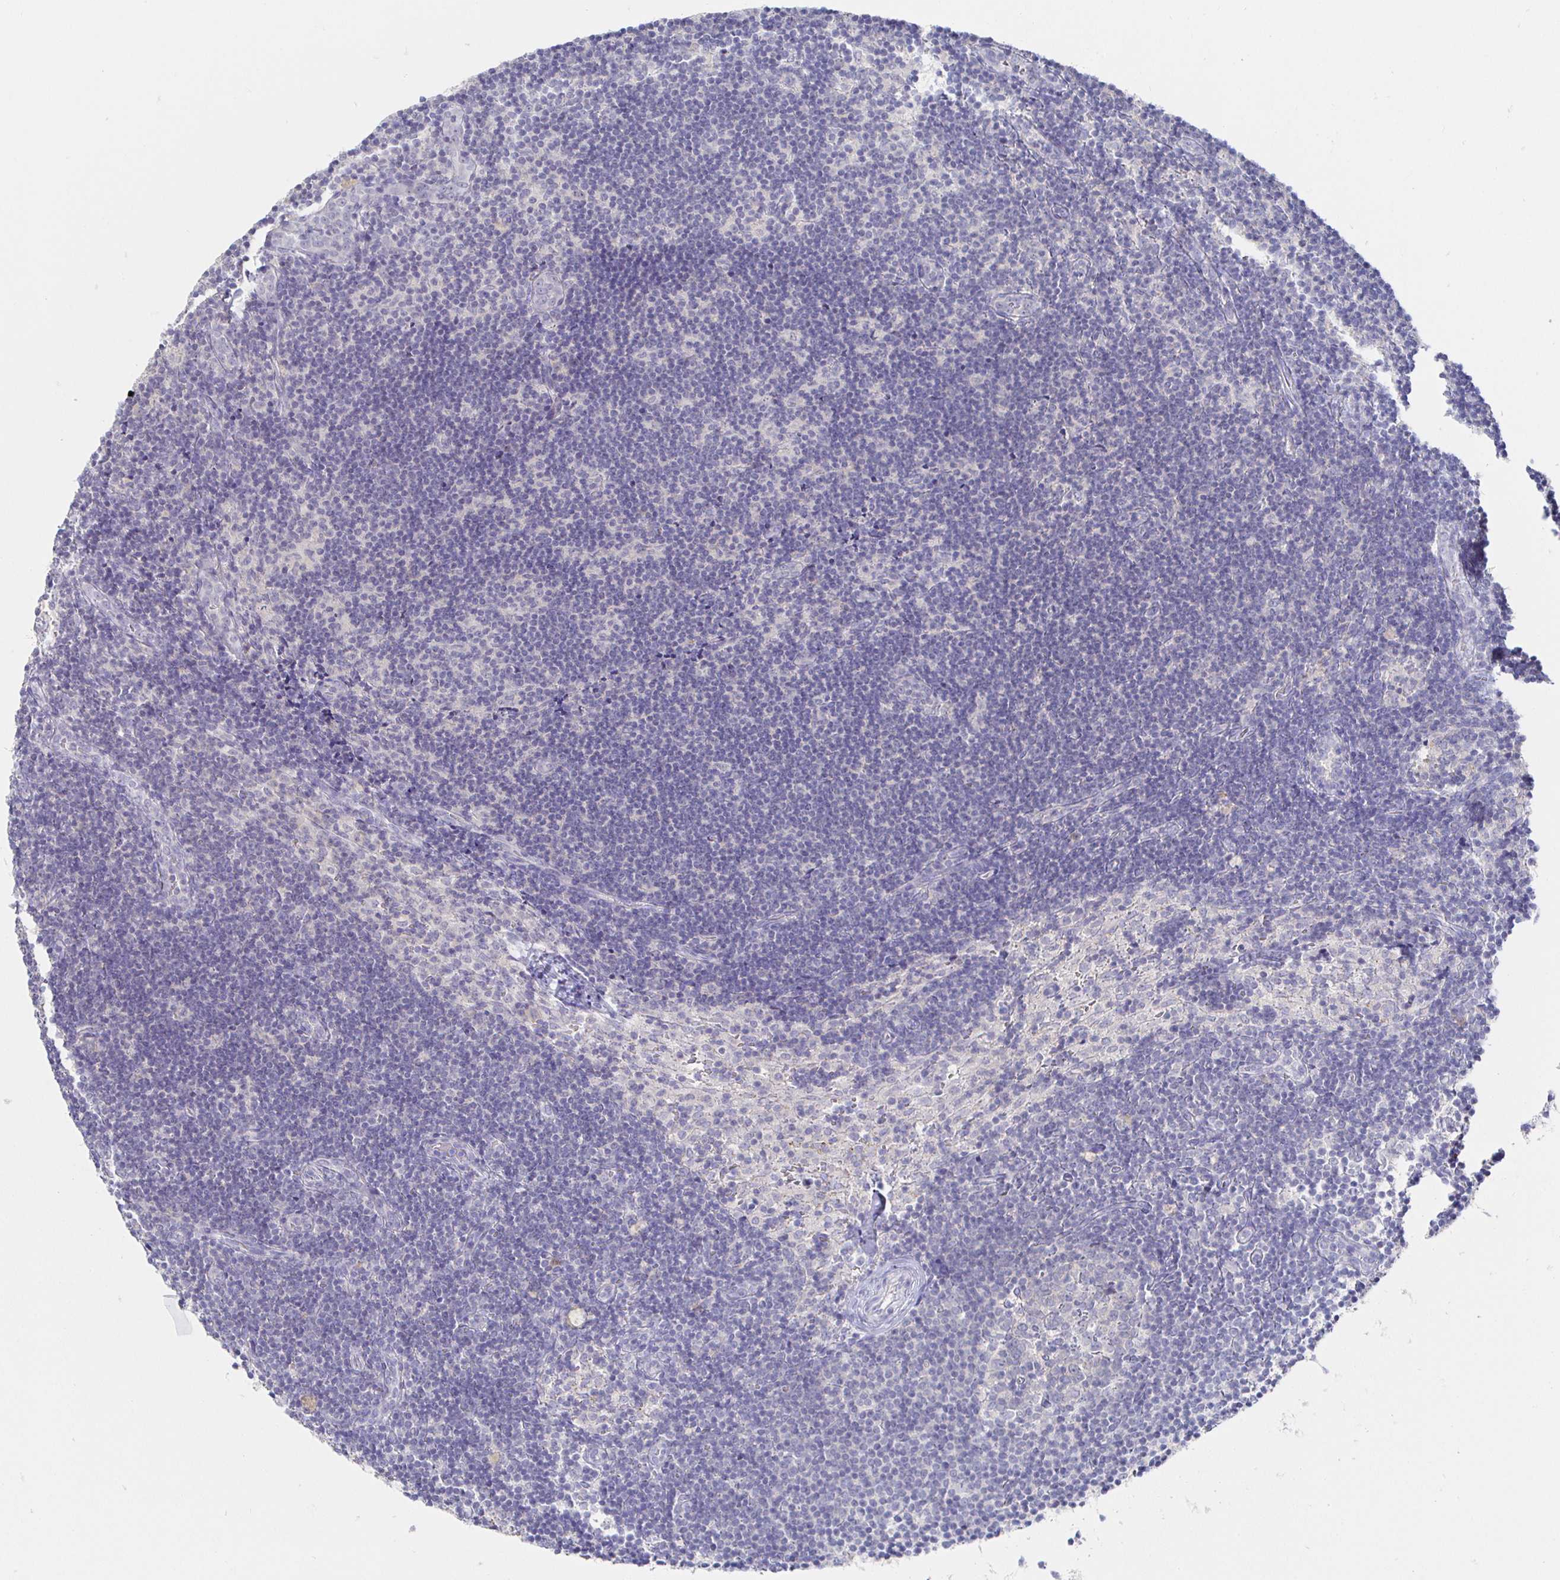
{"staining": {"intensity": "negative", "quantity": "none", "location": "none"}, "tissue": "lymph node", "cell_type": "Germinal center cells", "image_type": "normal", "snomed": [{"axis": "morphology", "description": "Normal tissue, NOS"}, {"axis": "topography", "description": "Lymph node"}], "caption": "Human lymph node stained for a protein using immunohistochemistry (IHC) shows no staining in germinal center cells.", "gene": "LRRC23", "patient": {"sex": "female", "age": 31}}